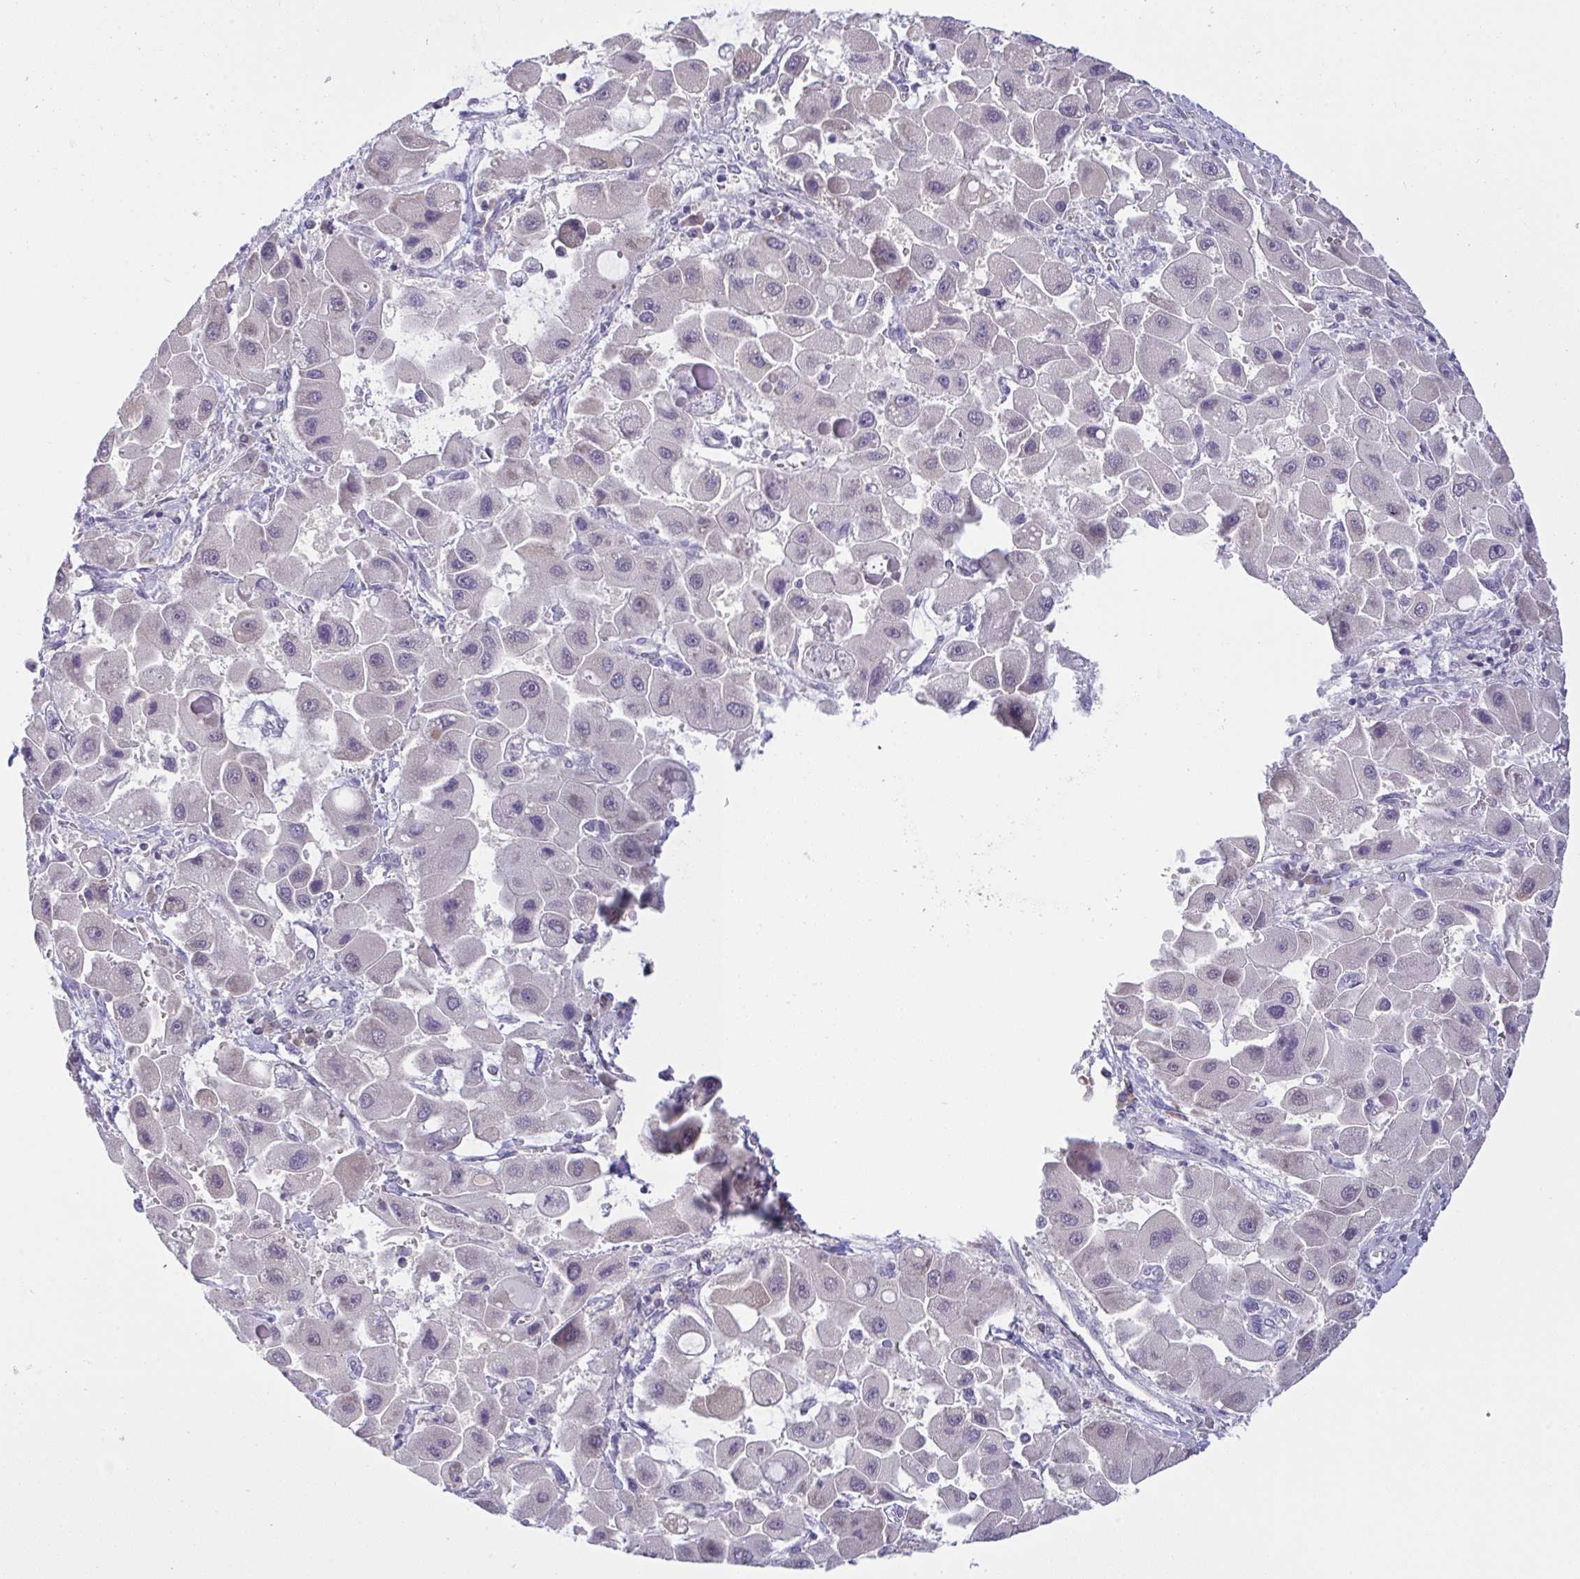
{"staining": {"intensity": "negative", "quantity": "none", "location": "none"}, "tissue": "liver cancer", "cell_type": "Tumor cells", "image_type": "cancer", "snomed": [{"axis": "morphology", "description": "Carcinoma, Hepatocellular, NOS"}, {"axis": "topography", "description": "Liver"}], "caption": "Immunohistochemistry of human liver cancer displays no positivity in tumor cells.", "gene": "TMEM41A", "patient": {"sex": "male", "age": 24}}